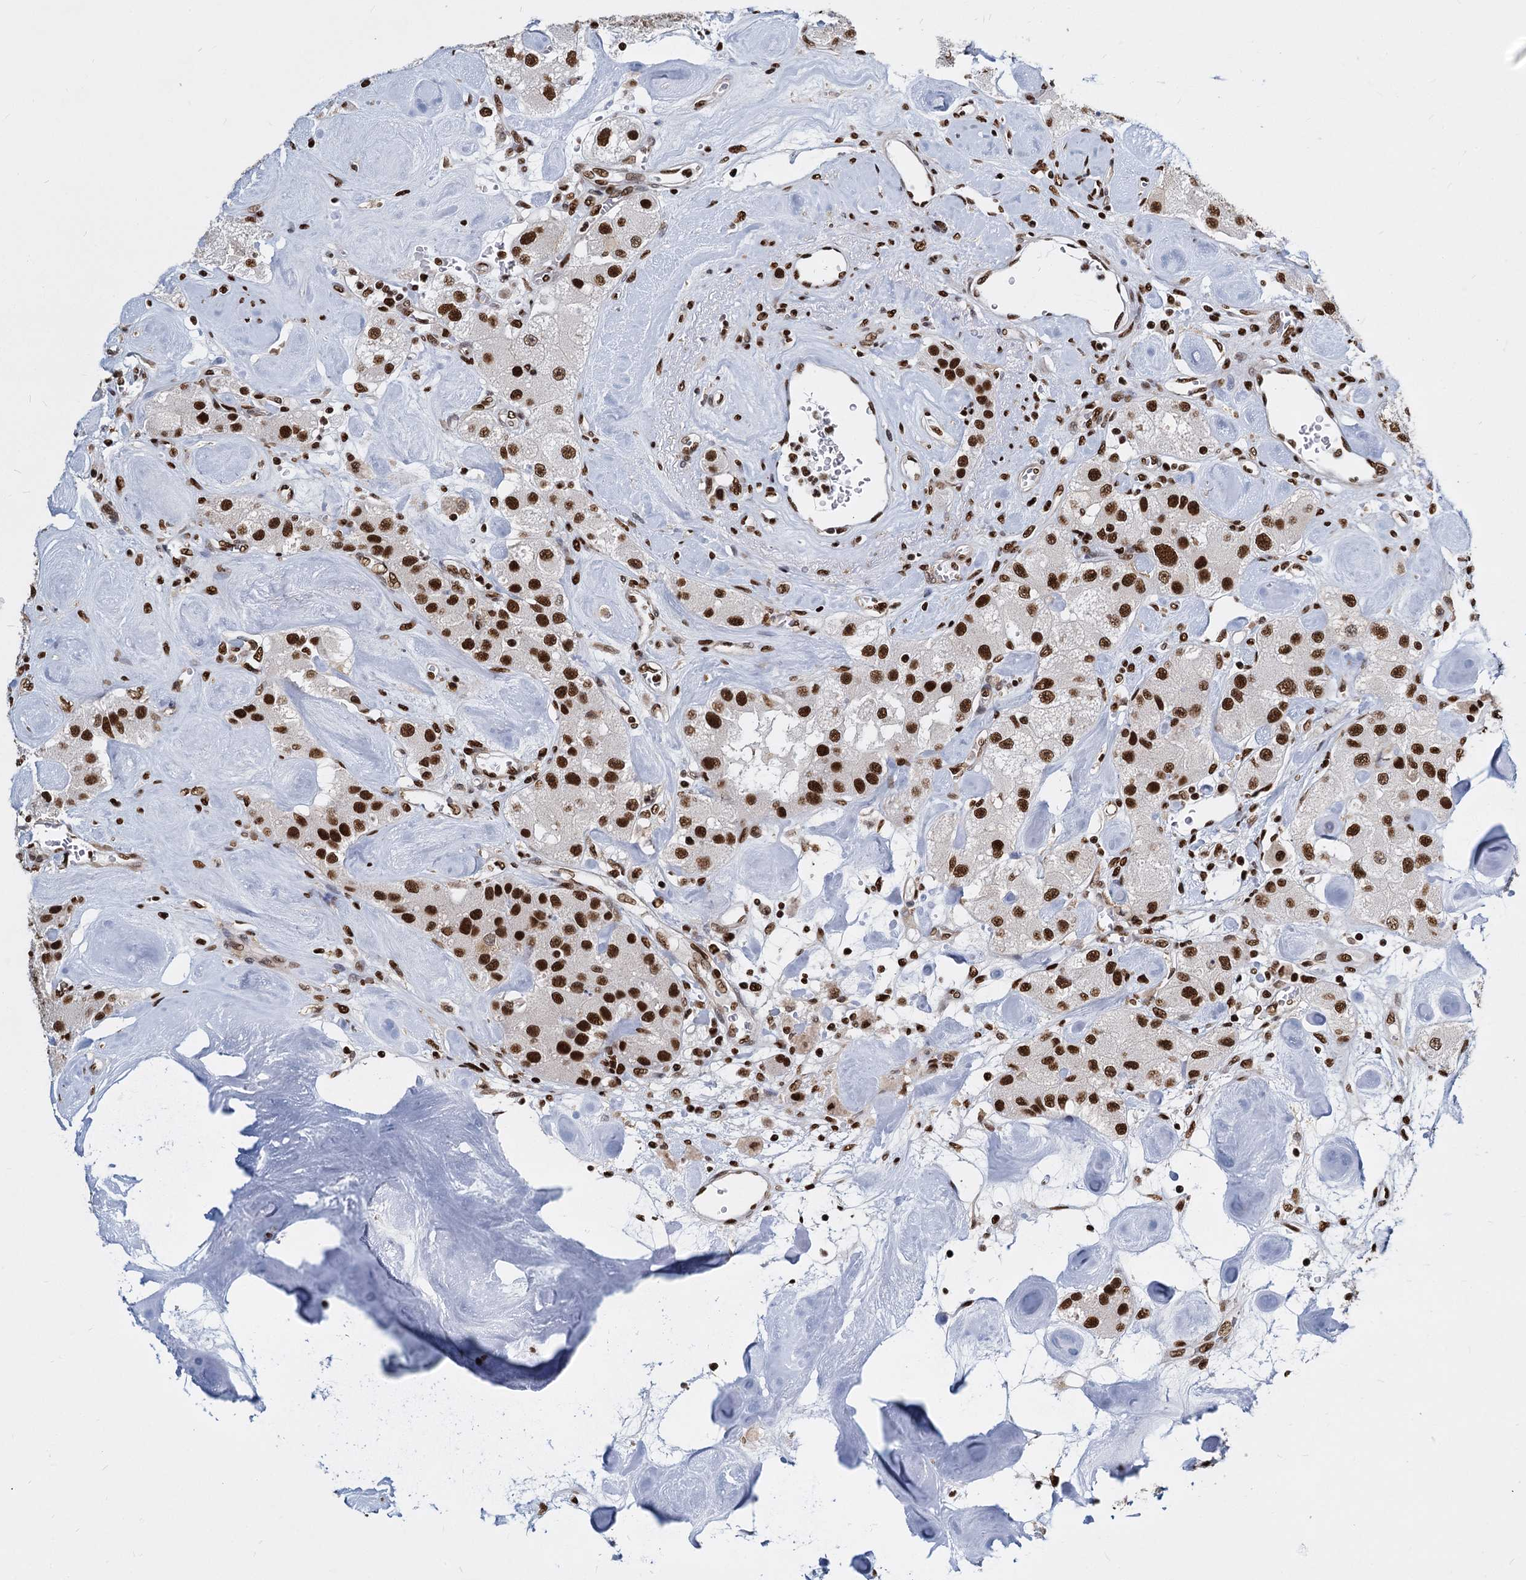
{"staining": {"intensity": "strong", "quantity": ">75%", "location": "nuclear"}, "tissue": "carcinoid", "cell_type": "Tumor cells", "image_type": "cancer", "snomed": [{"axis": "morphology", "description": "Carcinoid, malignant, NOS"}, {"axis": "topography", "description": "Pancreas"}], "caption": "This micrograph exhibits immunohistochemistry (IHC) staining of carcinoid, with high strong nuclear staining in approximately >75% of tumor cells.", "gene": "DCPS", "patient": {"sex": "male", "age": 41}}